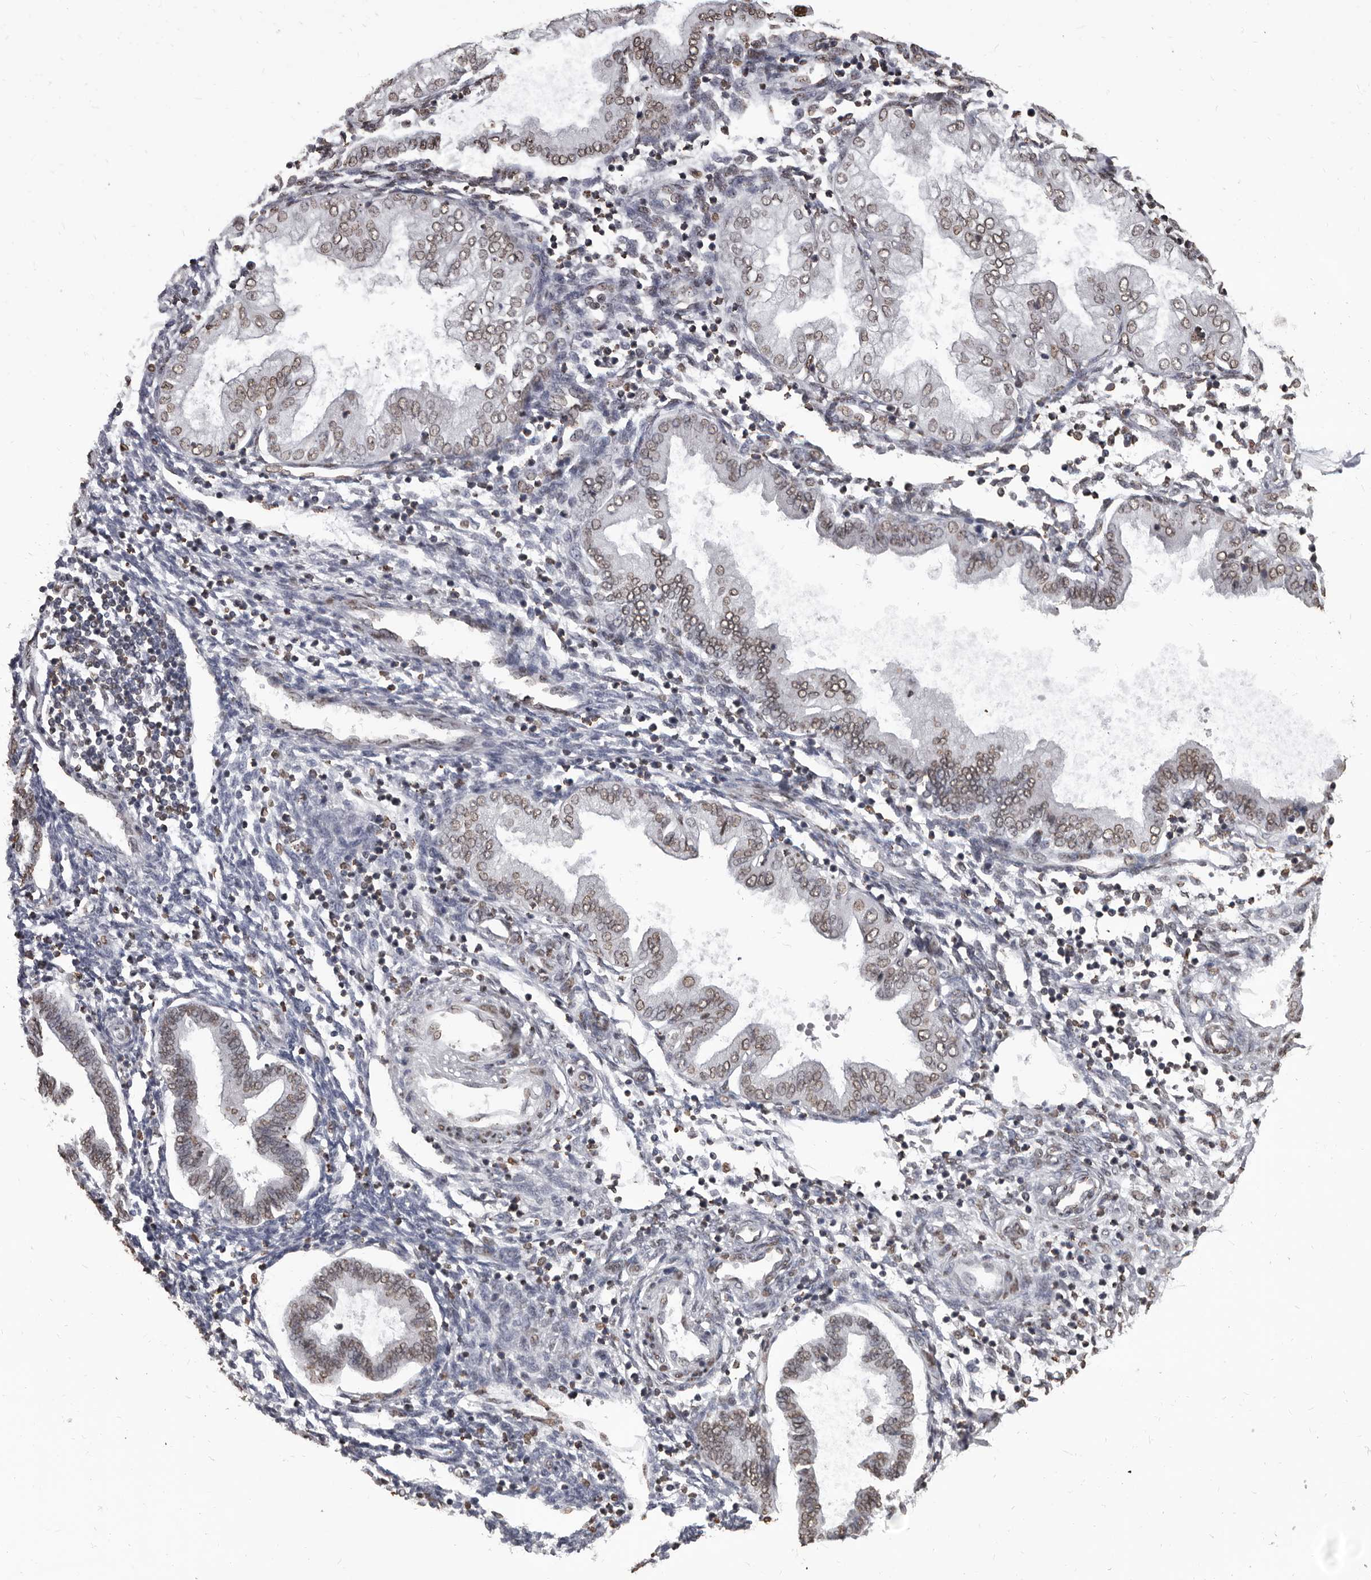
{"staining": {"intensity": "weak", "quantity": "25%-75%", "location": "nuclear"}, "tissue": "endometrium", "cell_type": "Cells in endometrial stroma", "image_type": "normal", "snomed": [{"axis": "morphology", "description": "Normal tissue, NOS"}, {"axis": "topography", "description": "Endometrium"}], "caption": "This micrograph demonstrates immunohistochemistry staining of normal endometrium, with low weak nuclear expression in about 25%-75% of cells in endometrial stroma.", "gene": "AHR", "patient": {"sex": "female", "age": 53}}